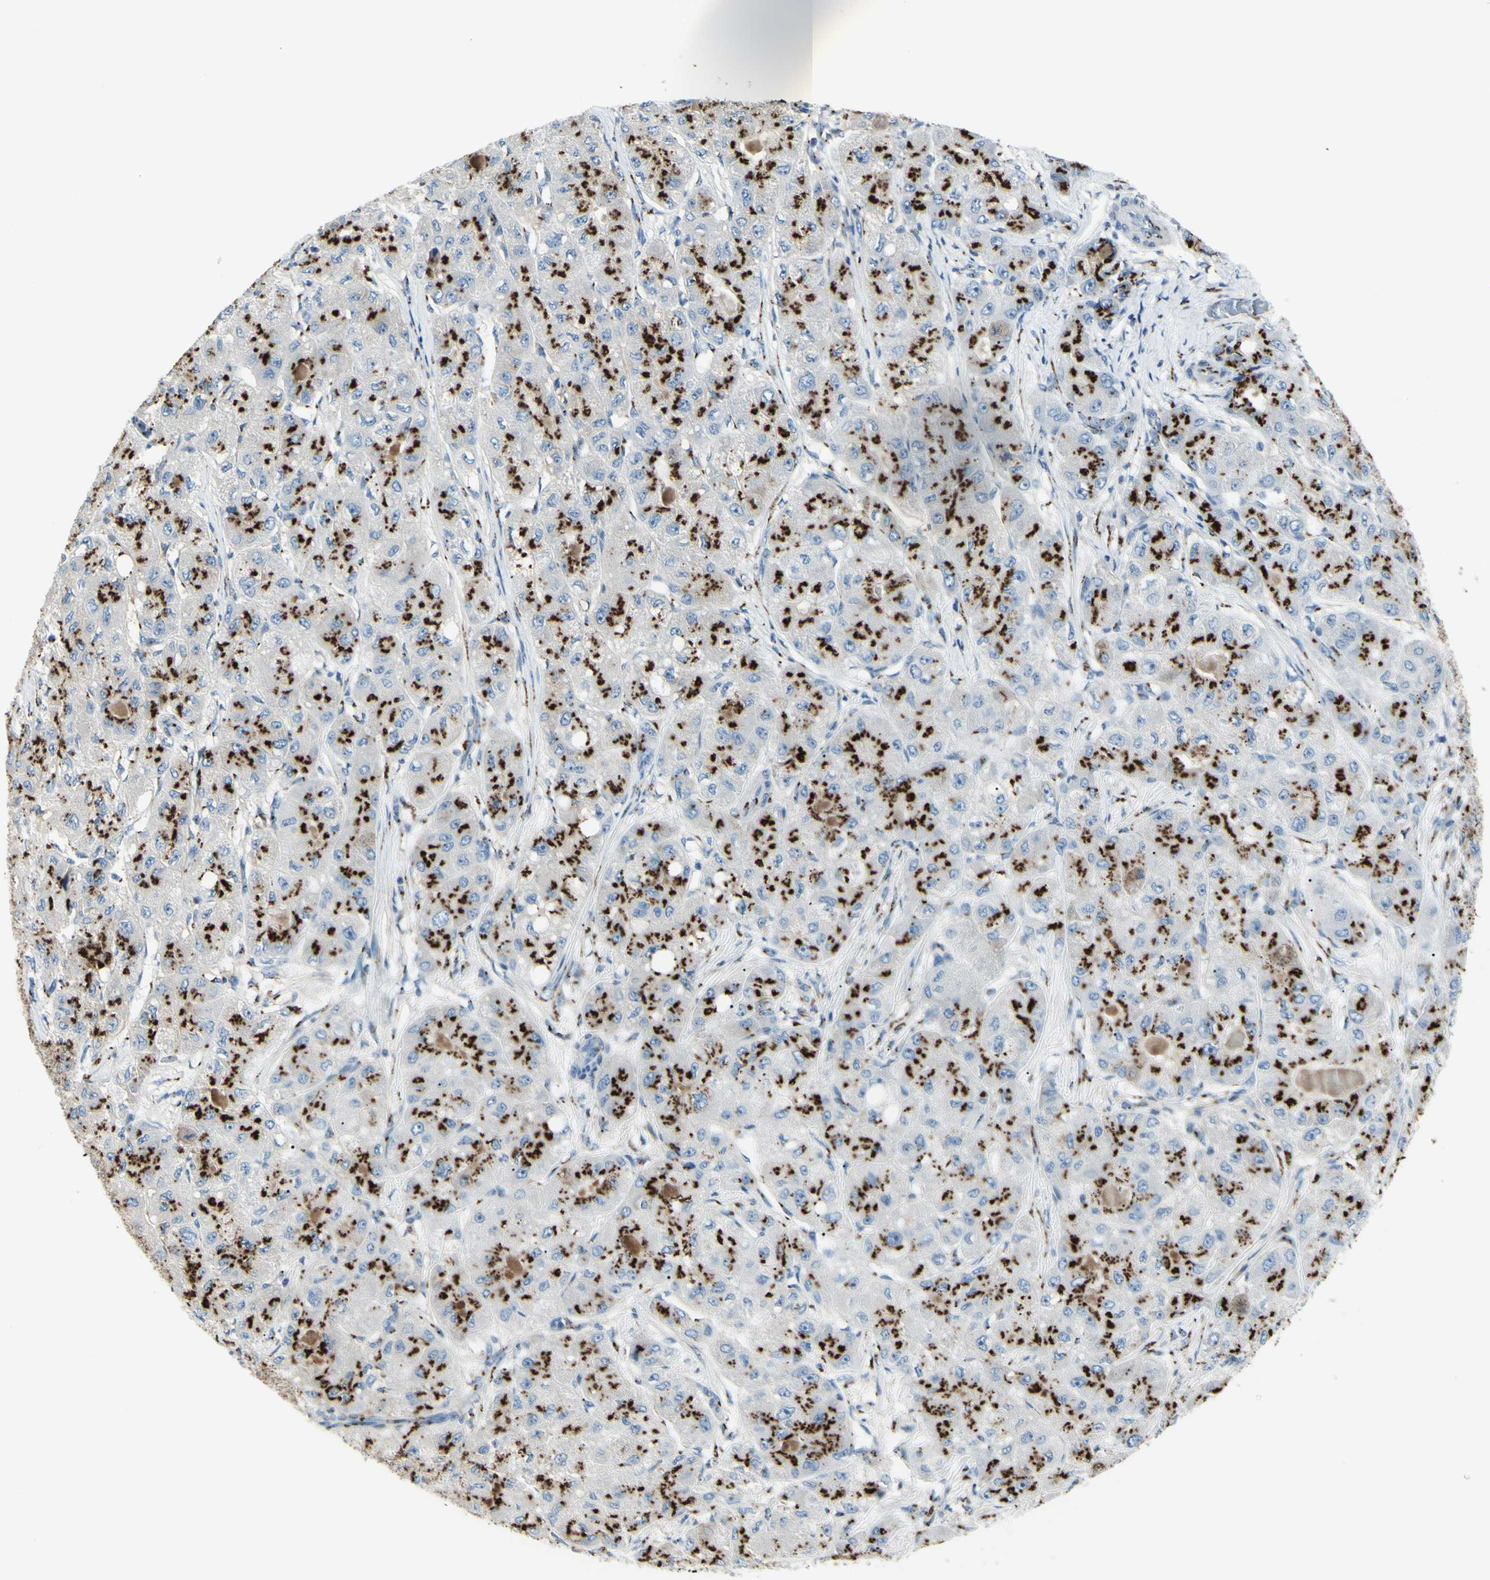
{"staining": {"intensity": "strong", "quantity": ">75%", "location": "cytoplasmic/membranous"}, "tissue": "liver cancer", "cell_type": "Tumor cells", "image_type": "cancer", "snomed": [{"axis": "morphology", "description": "Carcinoma, Hepatocellular, NOS"}, {"axis": "topography", "description": "Liver"}], "caption": "This is an image of immunohistochemistry (IHC) staining of liver cancer (hepatocellular carcinoma), which shows strong expression in the cytoplasmic/membranous of tumor cells.", "gene": "B4GALT1", "patient": {"sex": "male", "age": 80}}